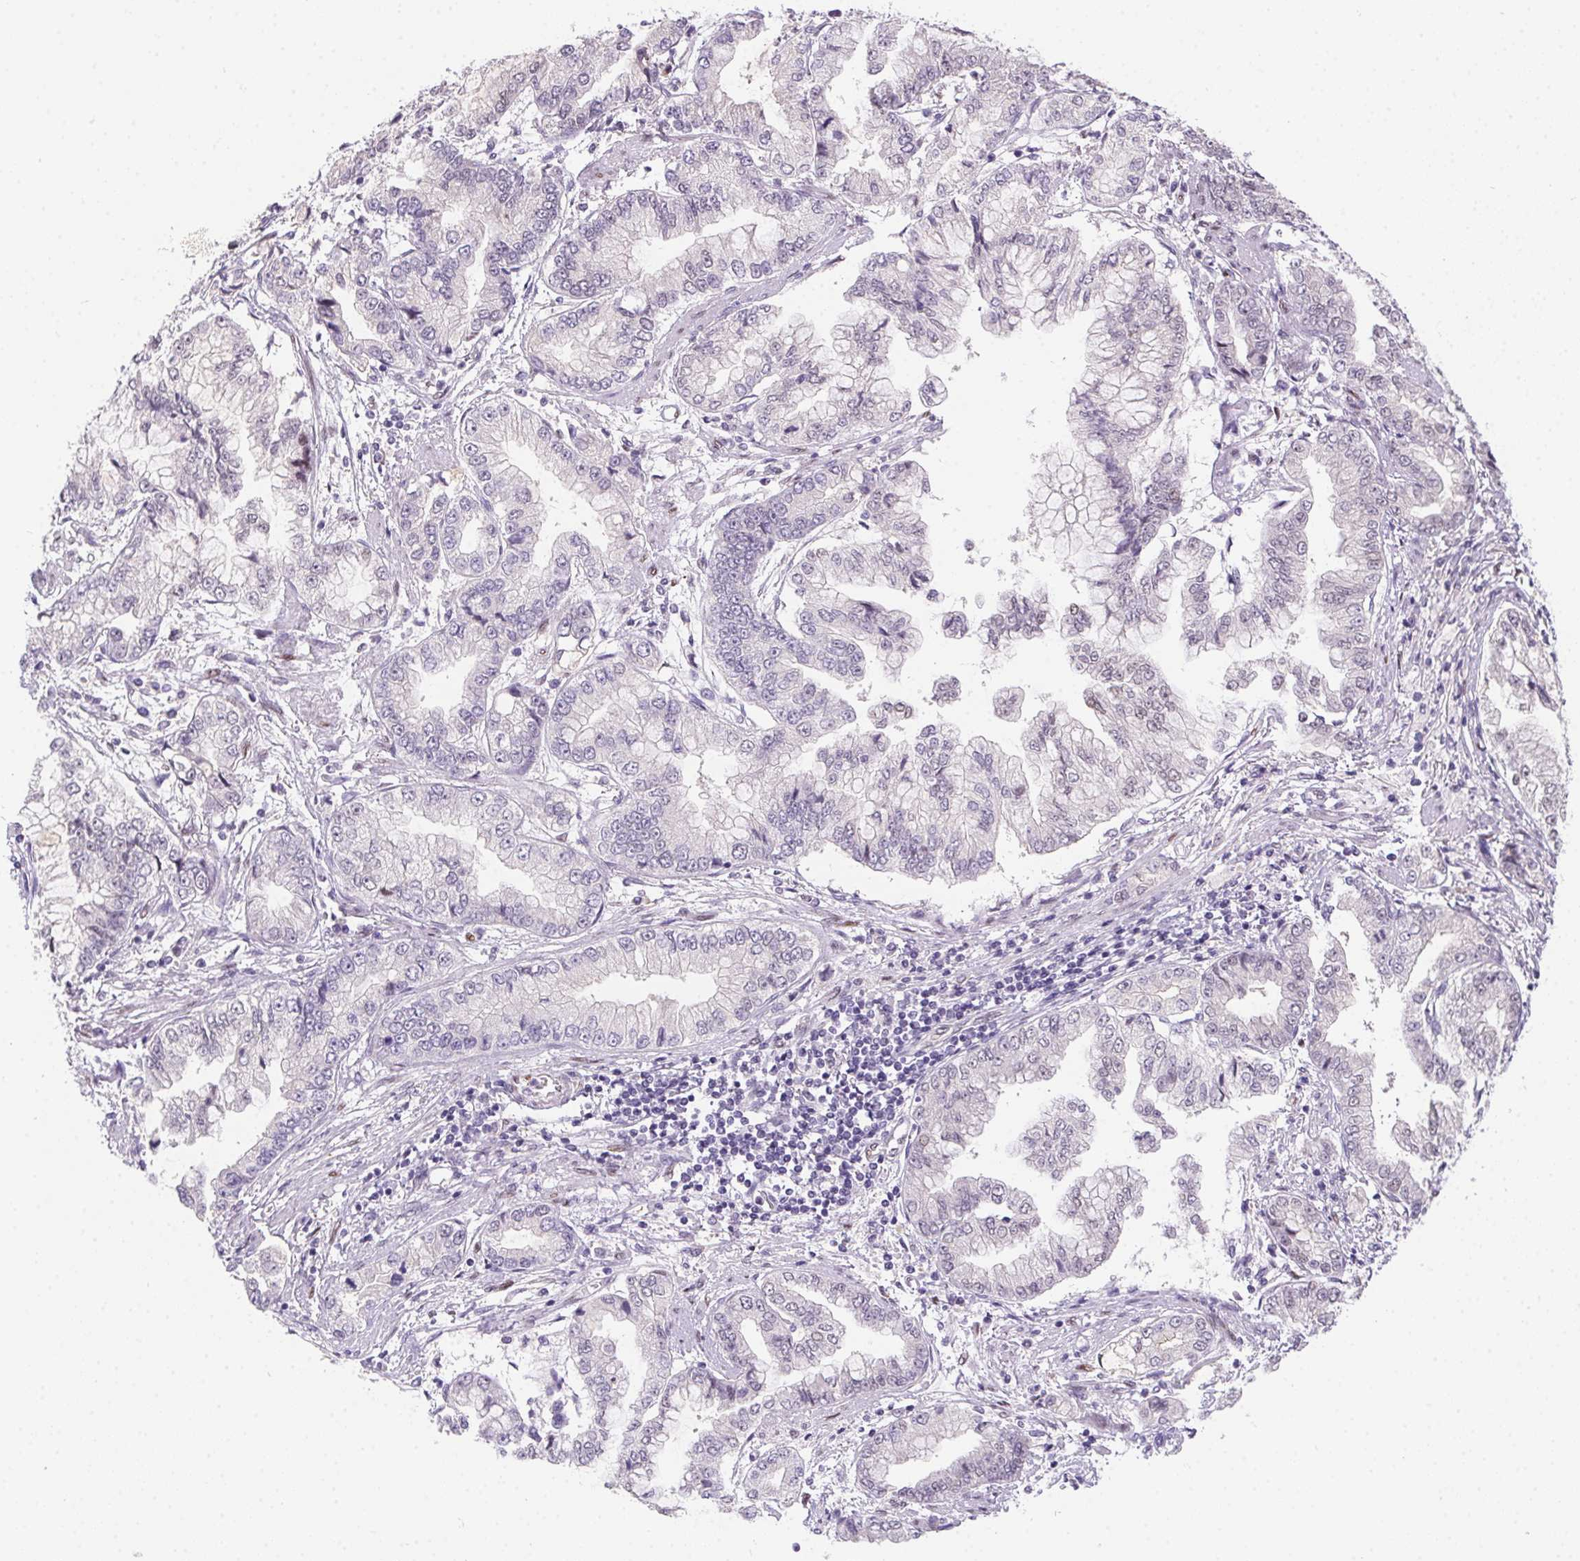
{"staining": {"intensity": "negative", "quantity": "none", "location": "none"}, "tissue": "stomach cancer", "cell_type": "Tumor cells", "image_type": "cancer", "snomed": [{"axis": "morphology", "description": "Adenocarcinoma, NOS"}, {"axis": "topography", "description": "Stomach, upper"}], "caption": "This is an immunohistochemistry (IHC) micrograph of stomach cancer. There is no expression in tumor cells.", "gene": "SP9", "patient": {"sex": "female", "age": 74}}